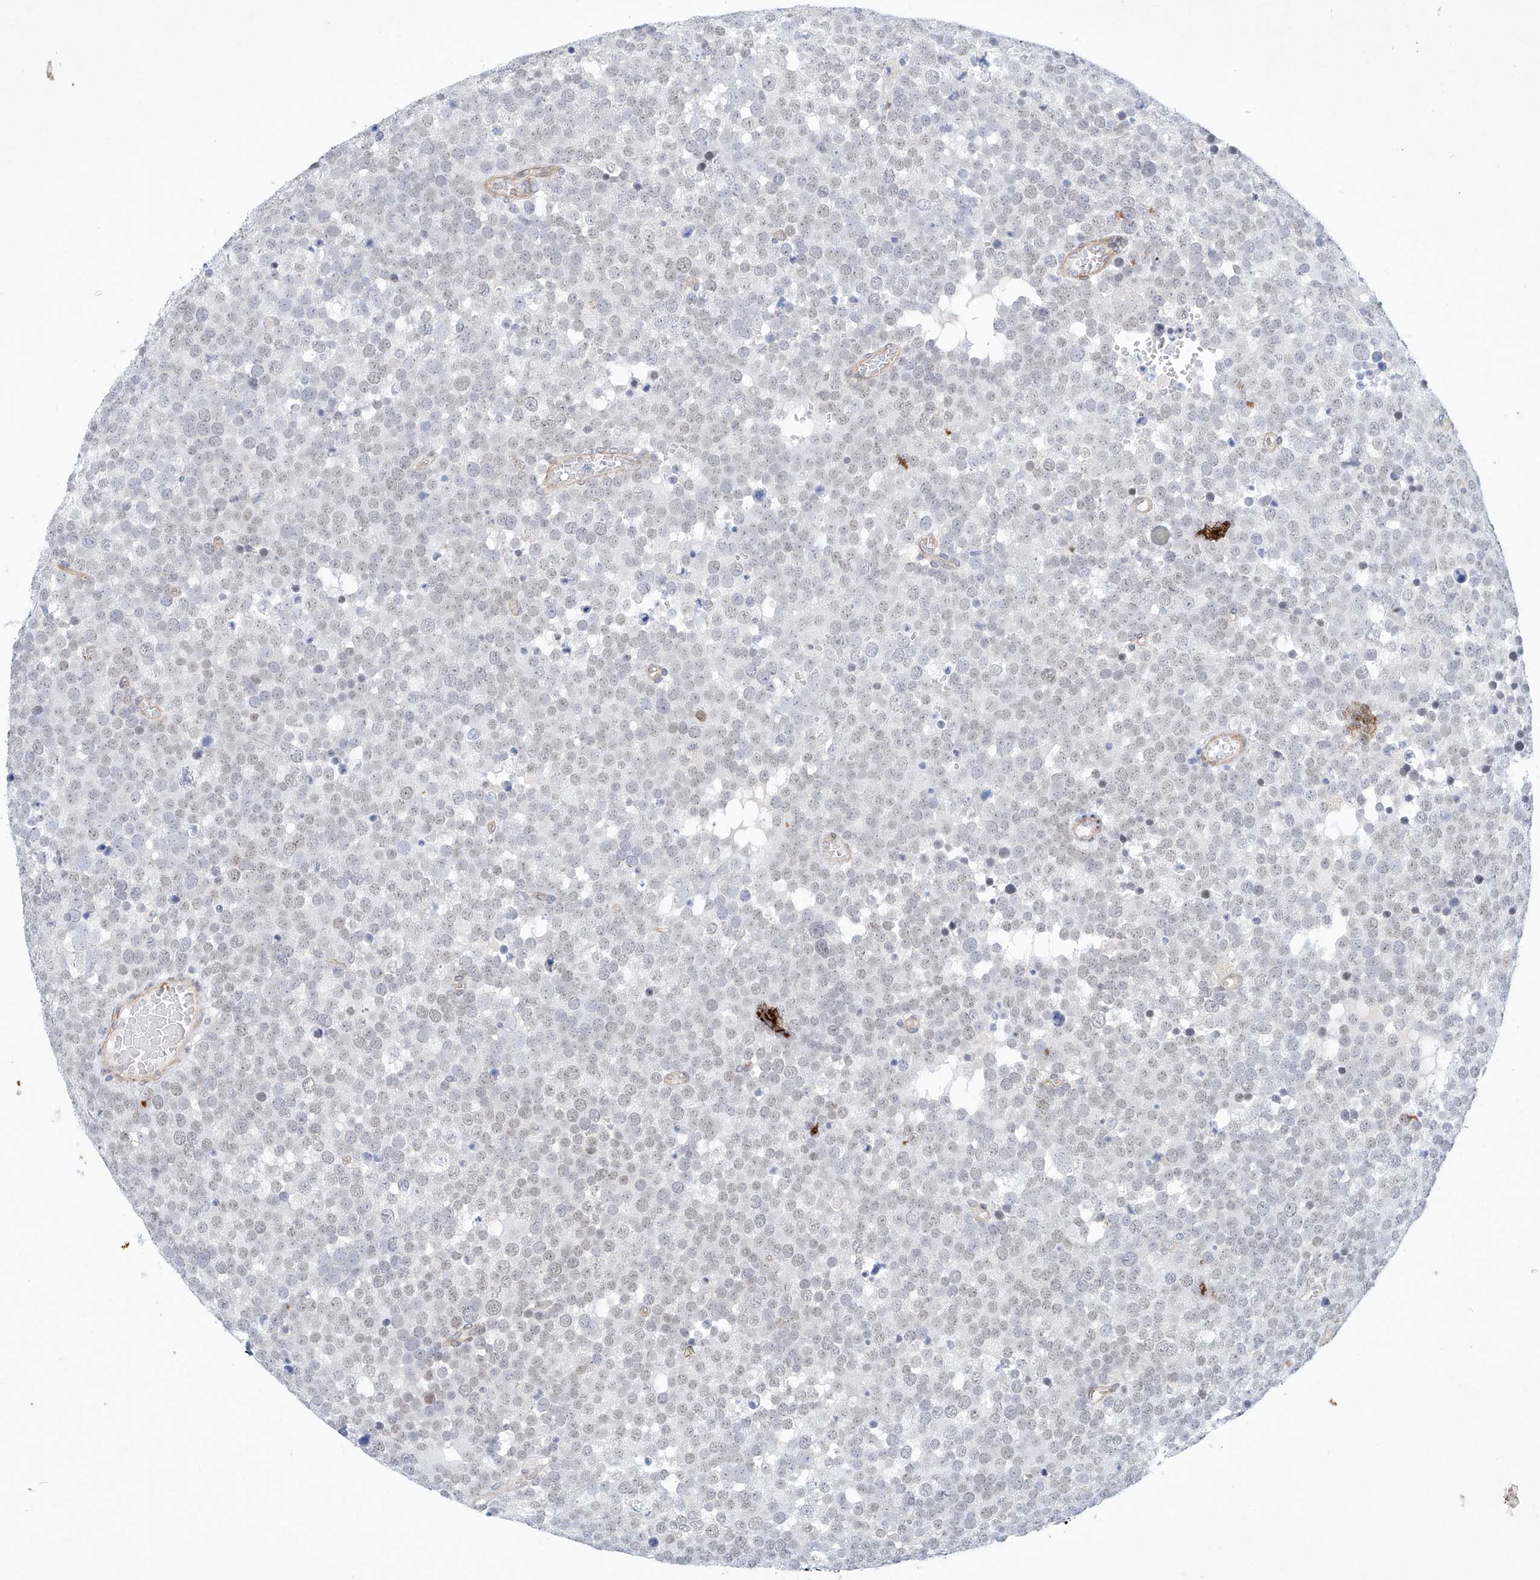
{"staining": {"intensity": "negative", "quantity": "none", "location": "none"}, "tissue": "testis cancer", "cell_type": "Tumor cells", "image_type": "cancer", "snomed": [{"axis": "morphology", "description": "Seminoma, NOS"}, {"axis": "topography", "description": "Testis"}], "caption": "IHC of seminoma (testis) displays no expression in tumor cells.", "gene": "REEP2", "patient": {"sex": "male", "age": 71}}